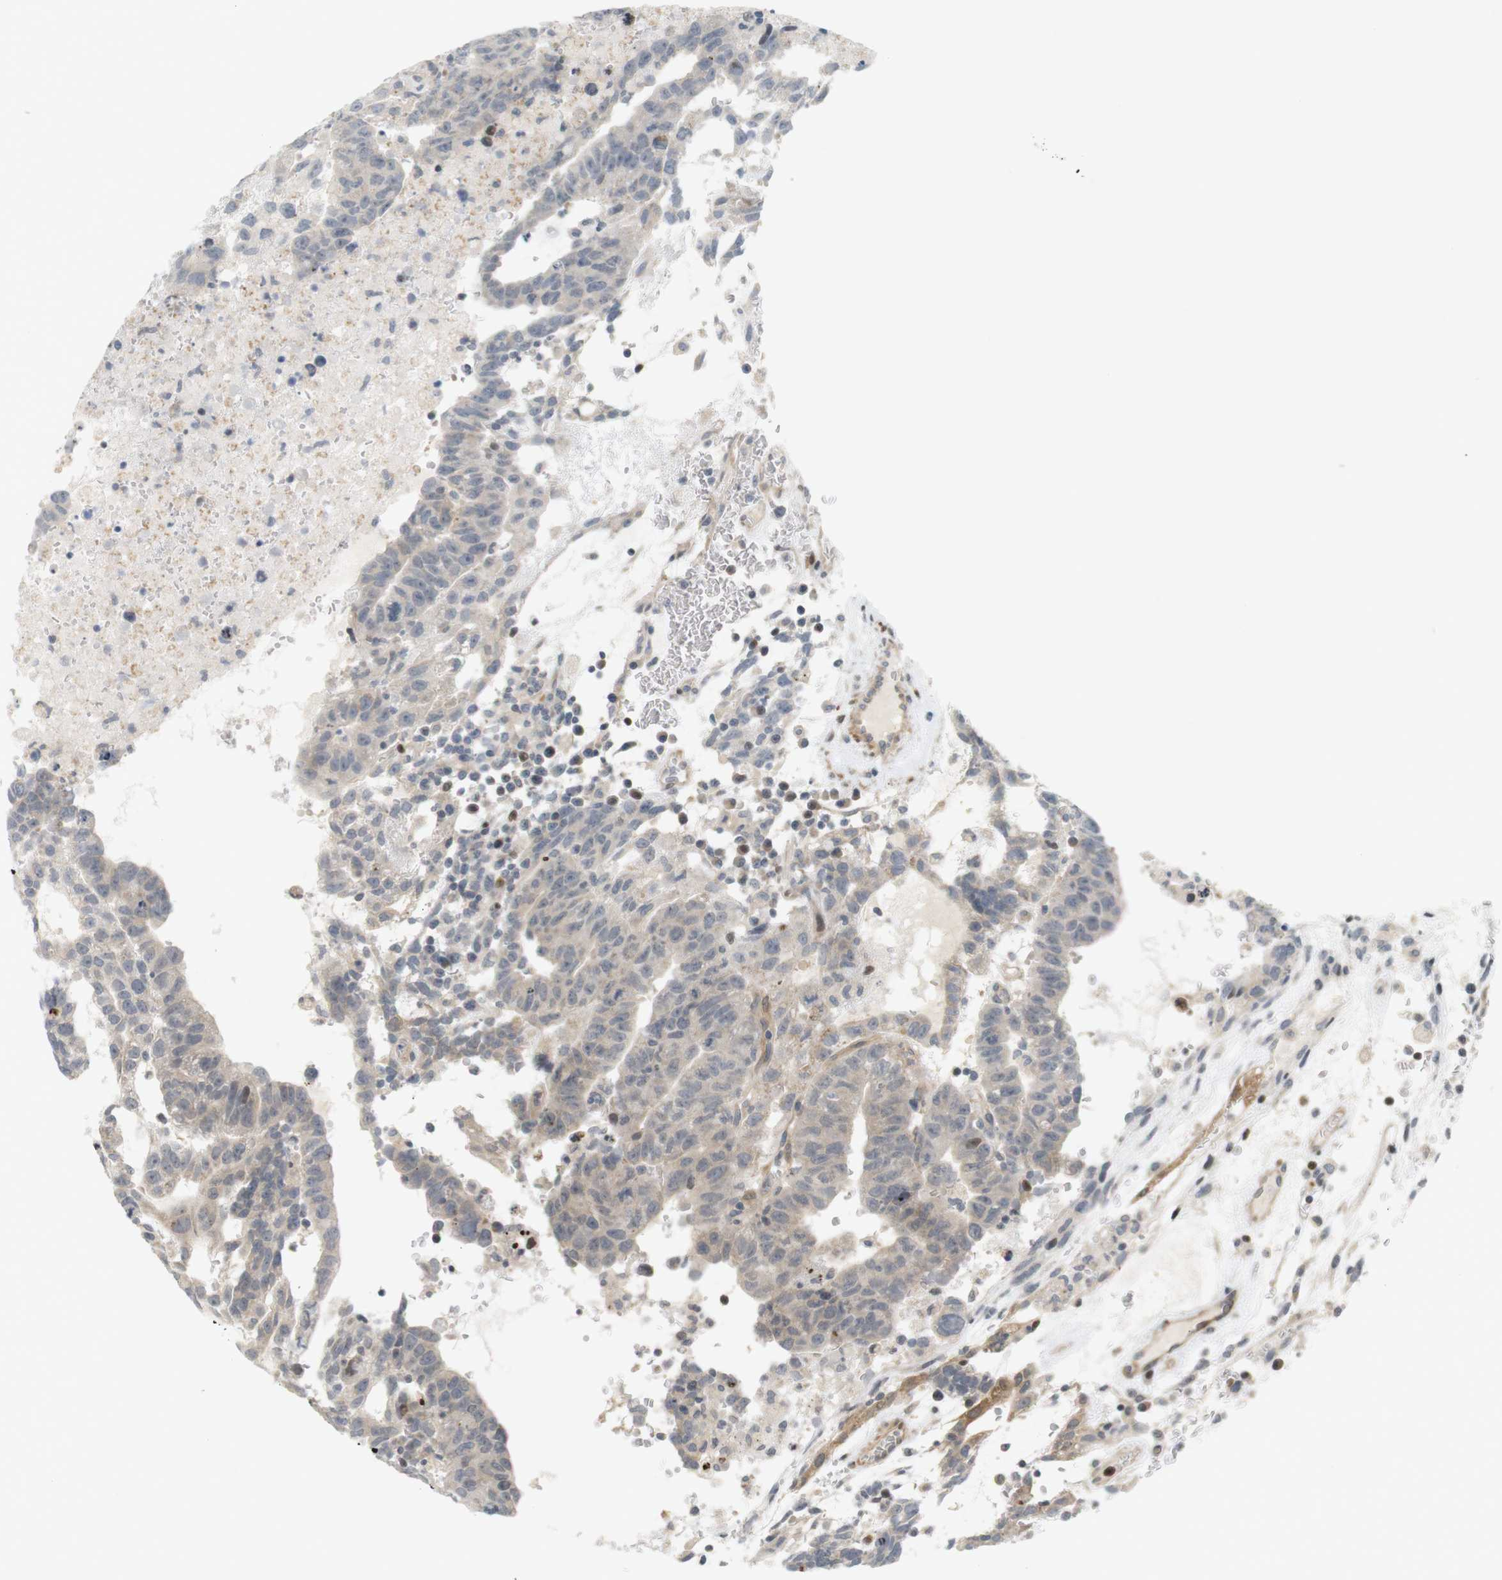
{"staining": {"intensity": "weak", "quantity": ">75%", "location": "cytoplasmic/membranous"}, "tissue": "testis cancer", "cell_type": "Tumor cells", "image_type": "cancer", "snomed": [{"axis": "morphology", "description": "Seminoma, NOS"}, {"axis": "morphology", "description": "Carcinoma, Embryonal, NOS"}, {"axis": "topography", "description": "Testis"}], "caption": "Tumor cells exhibit weak cytoplasmic/membranous expression in approximately >75% of cells in testis cancer (embryonal carcinoma).", "gene": "PPP1R14A", "patient": {"sex": "male", "age": 52}}